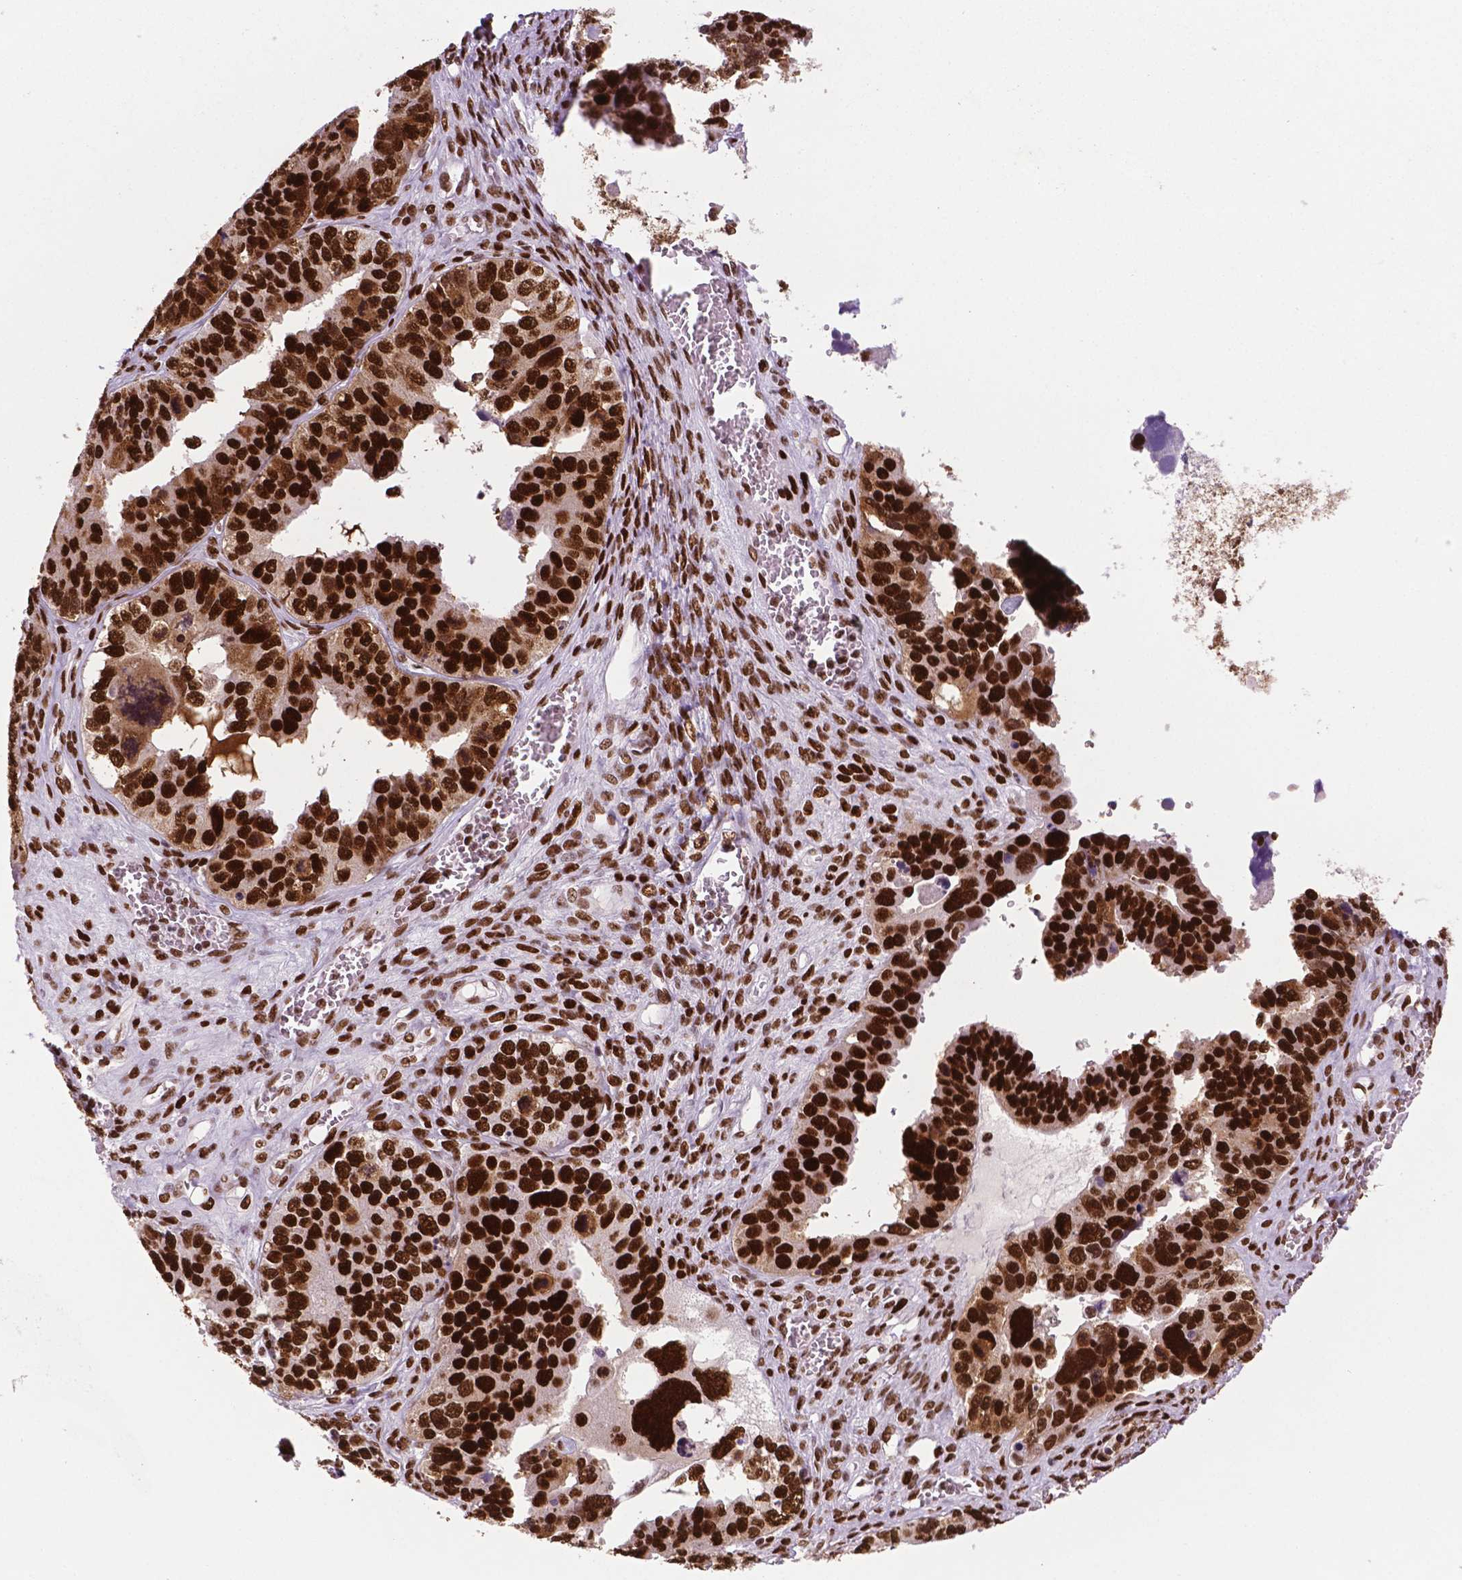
{"staining": {"intensity": "strong", "quantity": ">75%", "location": "nuclear"}, "tissue": "ovarian cancer", "cell_type": "Tumor cells", "image_type": "cancer", "snomed": [{"axis": "morphology", "description": "Cystadenocarcinoma, serous, NOS"}, {"axis": "topography", "description": "Ovary"}], "caption": "DAB (3,3'-diaminobenzidine) immunohistochemical staining of human ovarian cancer (serous cystadenocarcinoma) displays strong nuclear protein expression in approximately >75% of tumor cells.", "gene": "MSH6", "patient": {"sex": "female", "age": 76}}